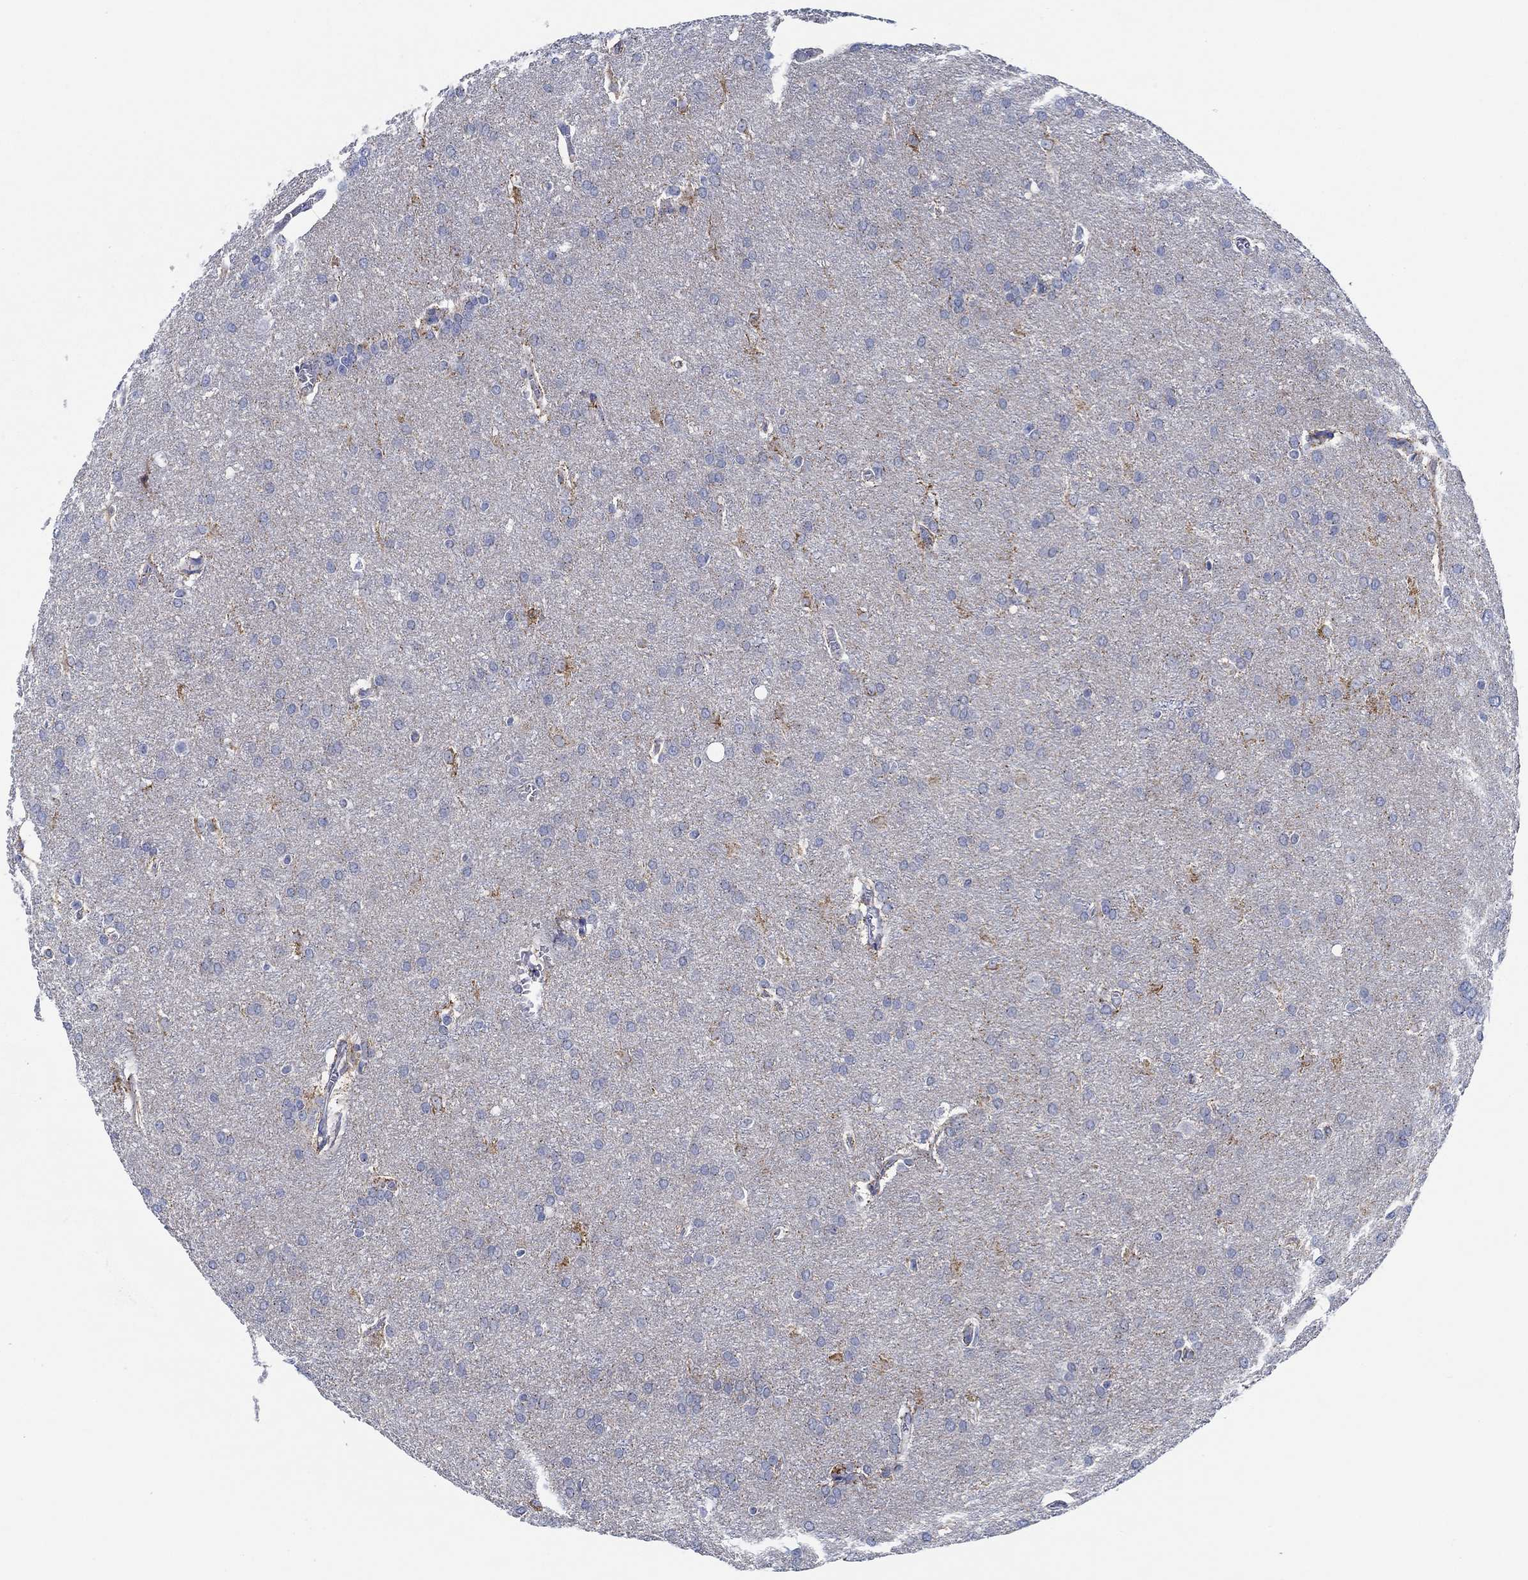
{"staining": {"intensity": "moderate", "quantity": "<25%", "location": "cytoplasmic/membranous"}, "tissue": "glioma", "cell_type": "Tumor cells", "image_type": "cancer", "snomed": [{"axis": "morphology", "description": "Glioma, malignant, Low grade"}, {"axis": "topography", "description": "Brain"}], "caption": "Tumor cells display low levels of moderate cytoplasmic/membranous expression in approximately <25% of cells in malignant glioma (low-grade).", "gene": "CPM", "patient": {"sex": "female", "age": 32}}